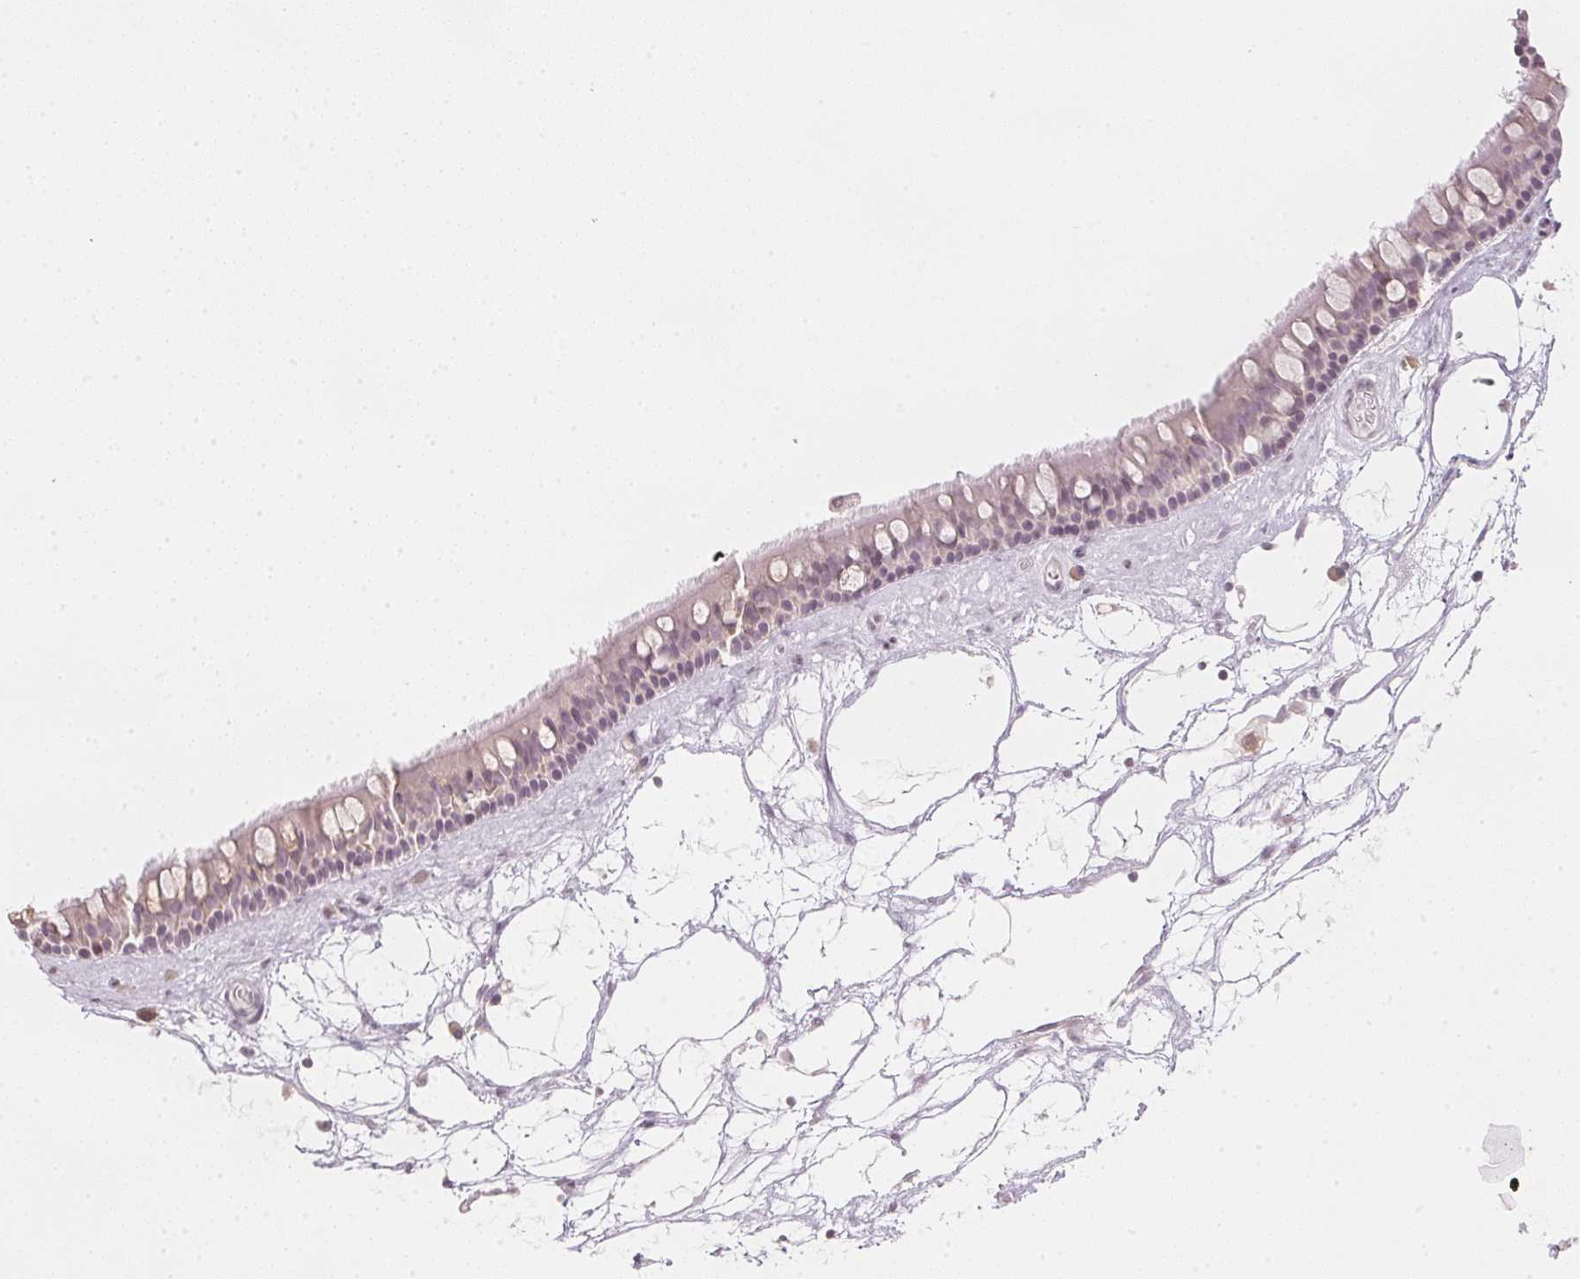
{"staining": {"intensity": "negative", "quantity": "none", "location": "none"}, "tissue": "nasopharynx", "cell_type": "Respiratory epithelial cells", "image_type": "normal", "snomed": [{"axis": "morphology", "description": "Normal tissue, NOS"}, {"axis": "topography", "description": "Nasopharynx"}], "caption": "Micrograph shows no significant protein expression in respiratory epithelial cells of benign nasopharynx. Nuclei are stained in blue.", "gene": "SFRP4", "patient": {"sex": "male", "age": 68}}